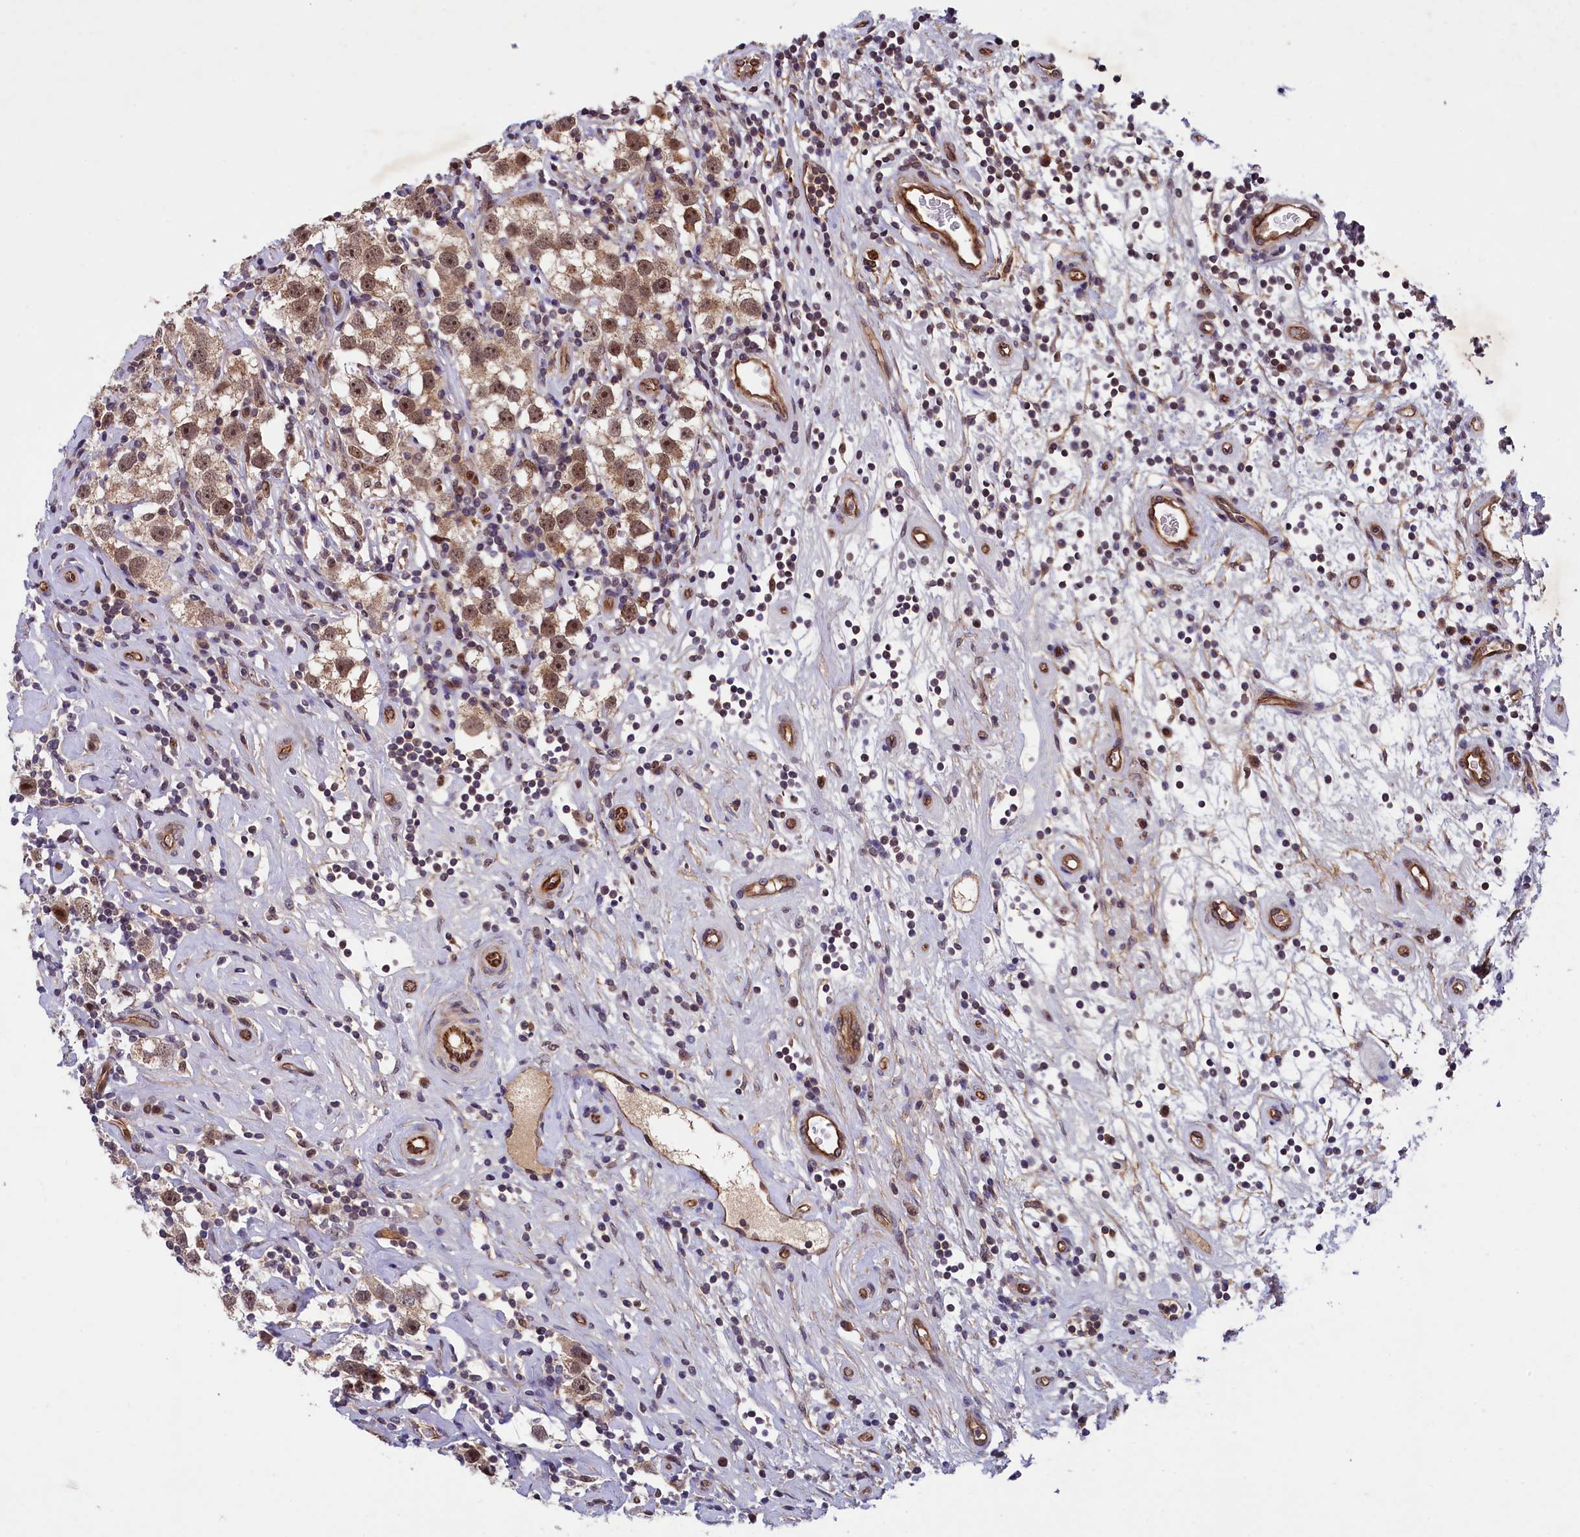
{"staining": {"intensity": "weak", "quantity": ">75%", "location": "cytoplasmic/membranous,nuclear"}, "tissue": "testis cancer", "cell_type": "Tumor cells", "image_type": "cancer", "snomed": [{"axis": "morphology", "description": "Seminoma, NOS"}, {"axis": "topography", "description": "Testis"}], "caption": "Seminoma (testis) stained with IHC demonstrates weak cytoplasmic/membranous and nuclear positivity in about >75% of tumor cells.", "gene": "ARL14EP", "patient": {"sex": "male", "age": 49}}